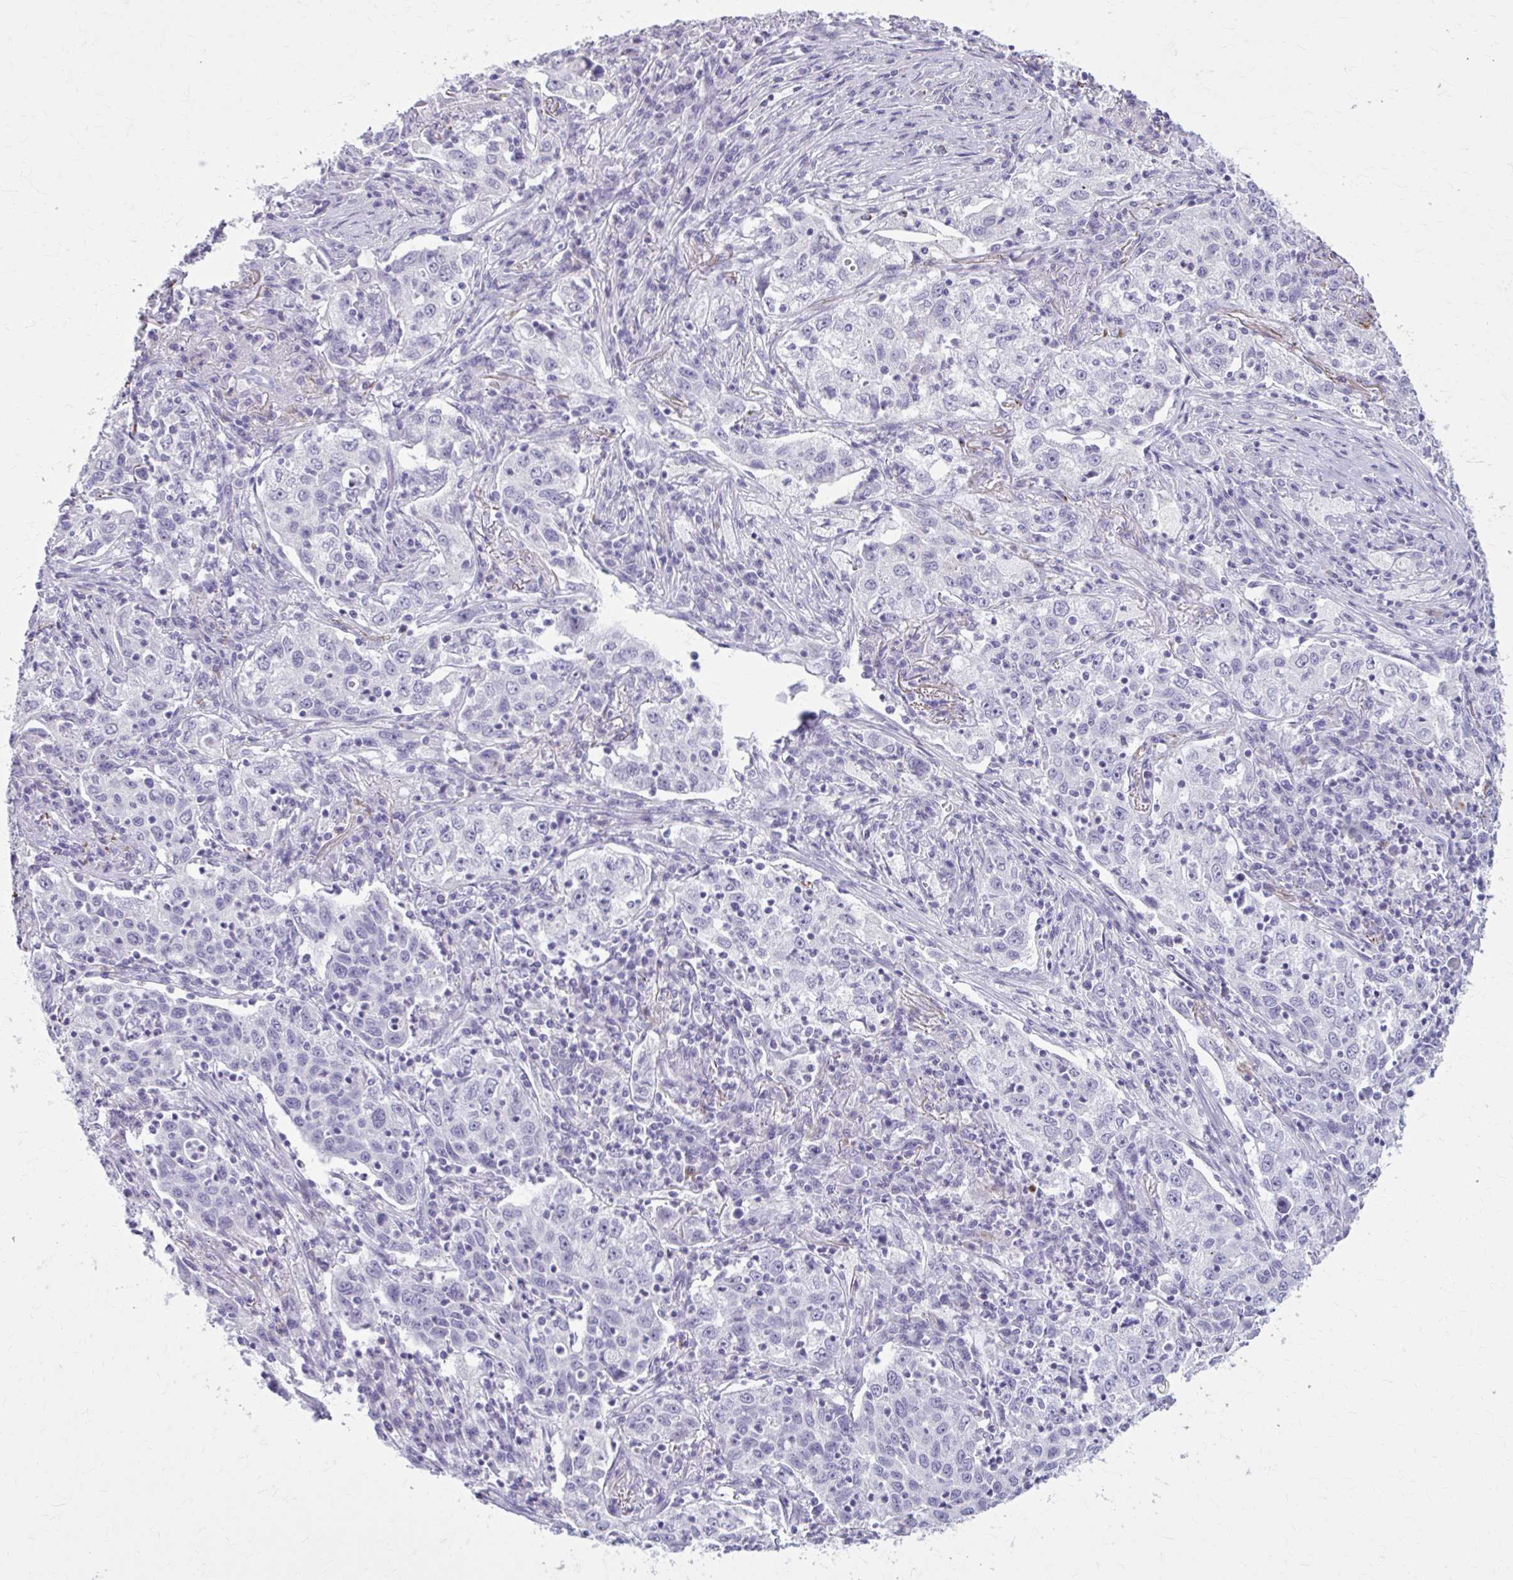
{"staining": {"intensity": "negative", "quantity": "none", "location": "none"}, "tissue": "lung cancer", "cell_type": "Tumor cells", "image_type": "cancer", "snomed": [{"axis": "morphology", "description": "Squamous cell carcinoma, NOS"}, {"axis": "topography", "description": "Lung"}], "caption": "There is no significant positivity in tumor cells of lung cancer (squamous cell carcinoma).", "gene": "OR4B1", "patient": {"sex": "male", "age": 71}}